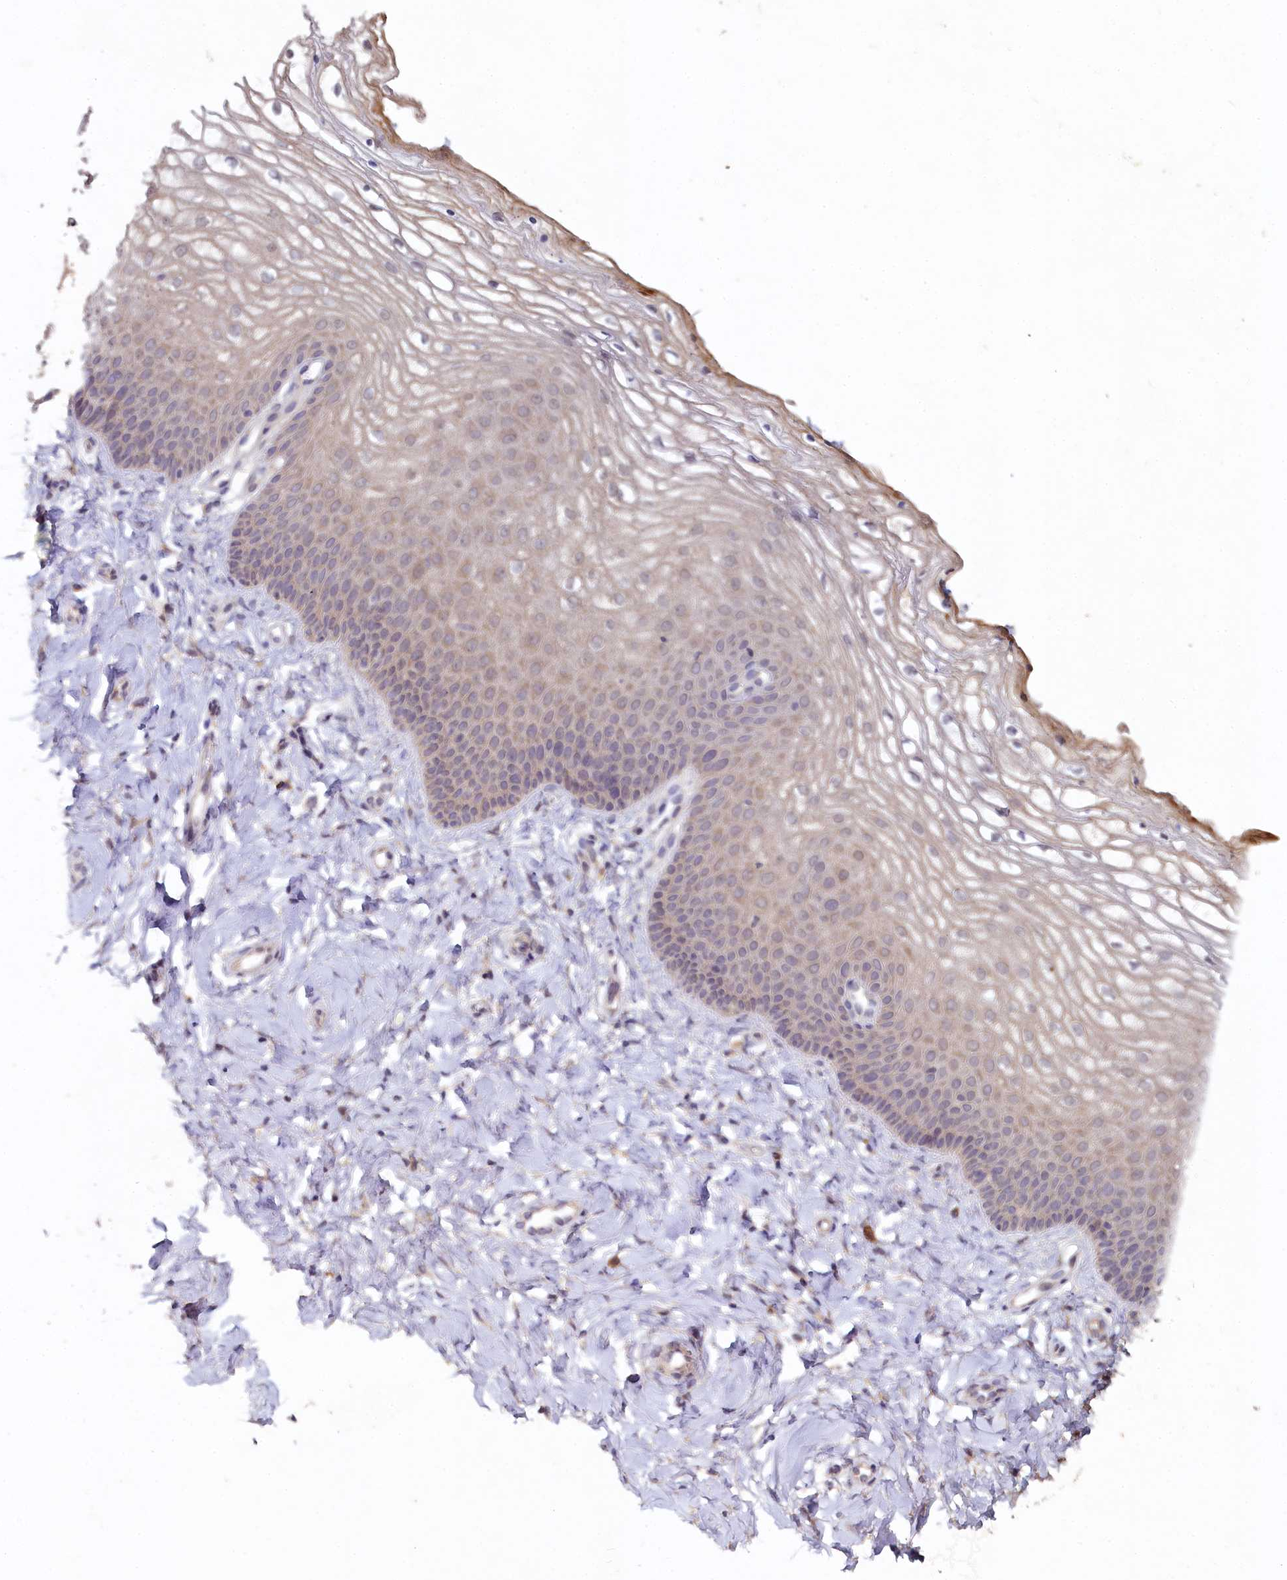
{"staining": {"intensity": "weak", "quantity": "25%-75%", "location": "cytoplasmic/membranous"}, "tissue": "vagina", "cell_type": "Squamous epithelial cells", "image_type": "normal", "snomed": [{"axis": "morphology", "description": "Normal tissue, NOS"}, {"axis": "topography", "description": "Vagina"}, {"axis": "topography", "description": "Cervix"}], "caption": "Normal vagina shows weak cytoplasmic/membranous positivity in approximately 25%-75% of squamous epithelial cells, visualized by immunohistochemistry.", "gene": "HERC3", "patient": {"sex": "female", "age": 40}}